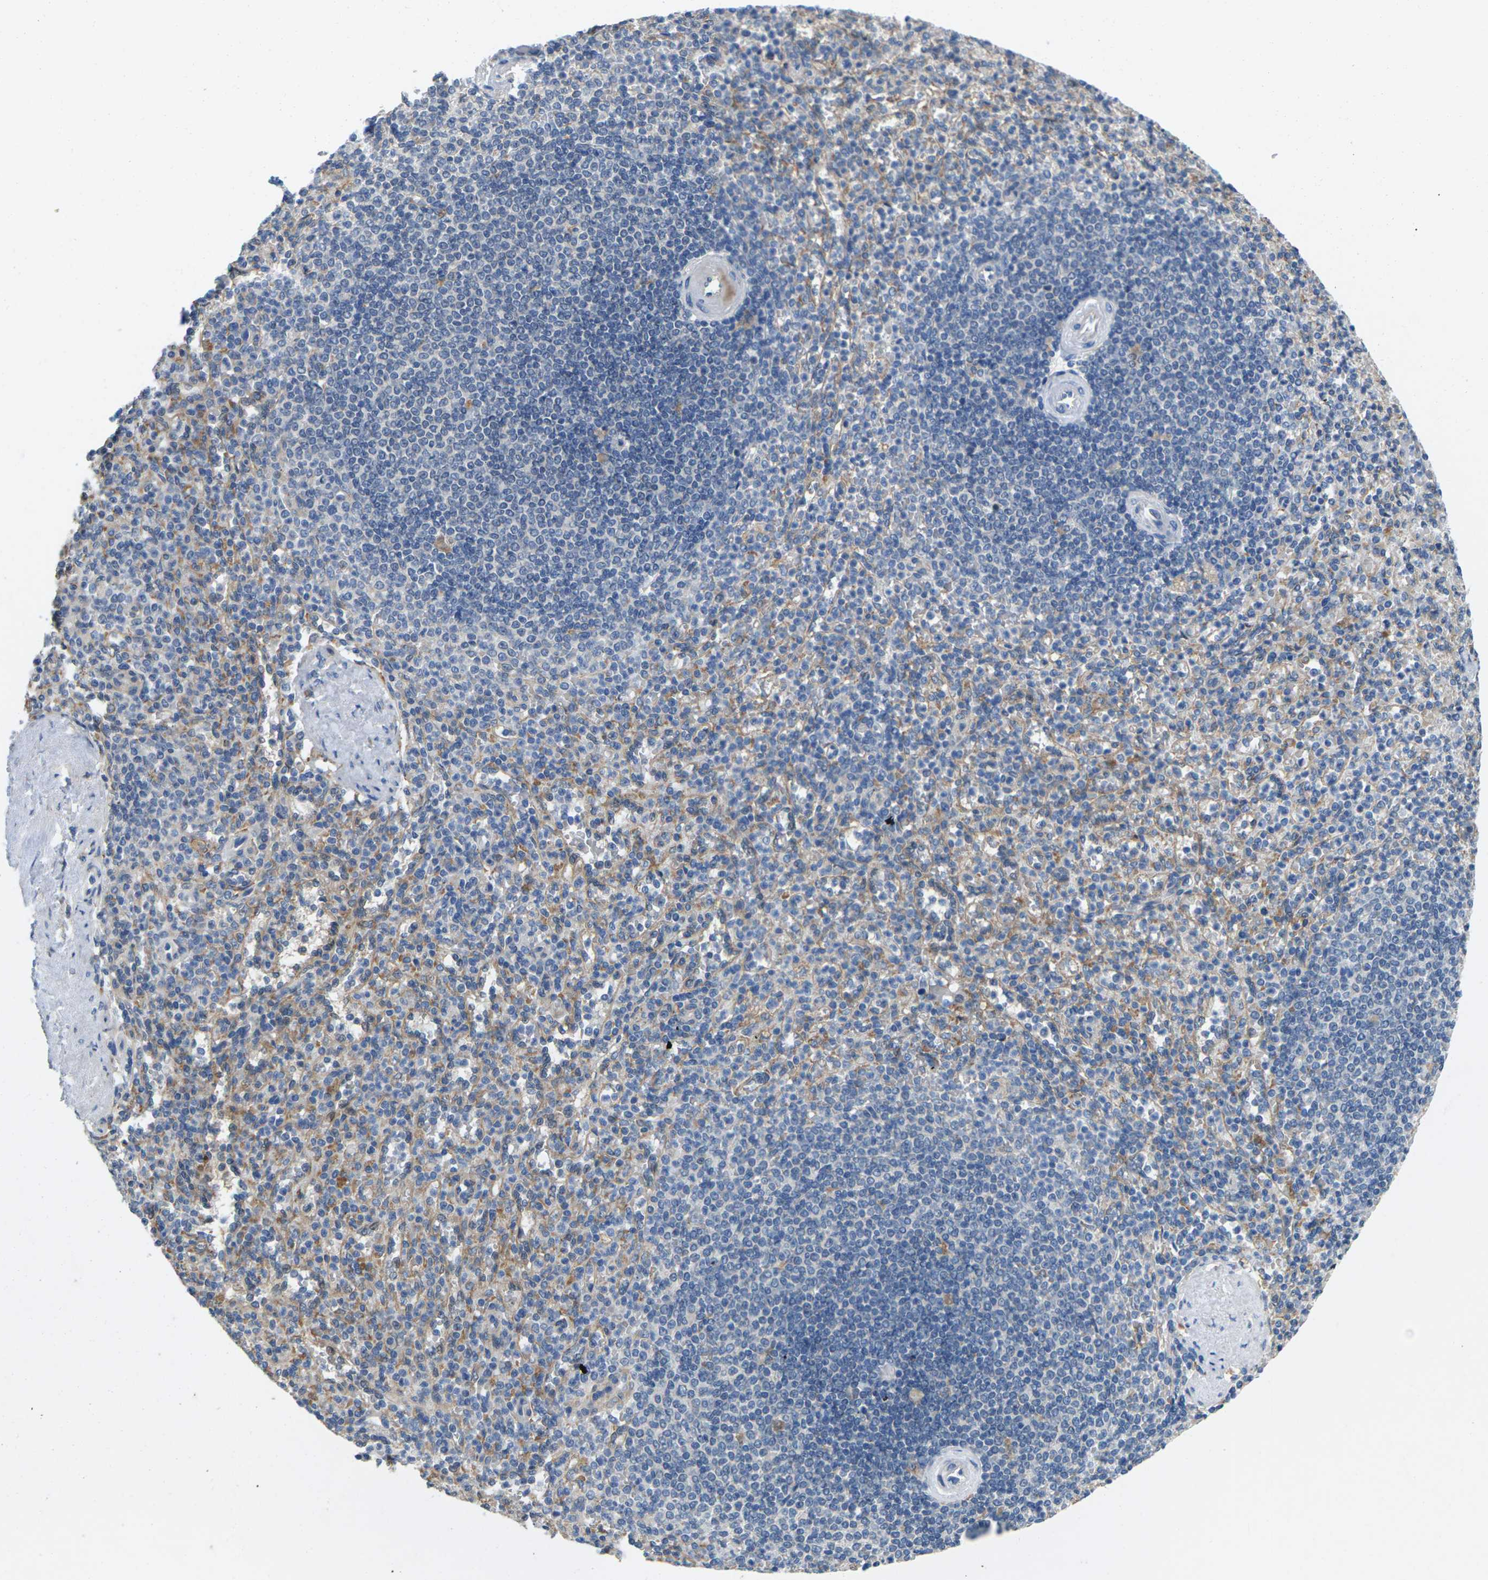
{"staining": {"intensity": "moderate", "quantity": "25%-75%", "location": "cytoplasmic/membranous"}, "tissue": "spleen", "cell_type": "Cells in red pulp", "image_type": "normal", "snomed": [{"axis": "morphology", "description": "Normal tissue, NOS"}, {"axis": "topography", "description": "Spleen"}], "caption": "Spleen stained with a brown dye exhibits moderate cytoplasmic/membranous positive expression in about 25%-75% of cells in red pulp.", "gene": "SCNN1A", "patient": {"sex": "female", "age": 74}}